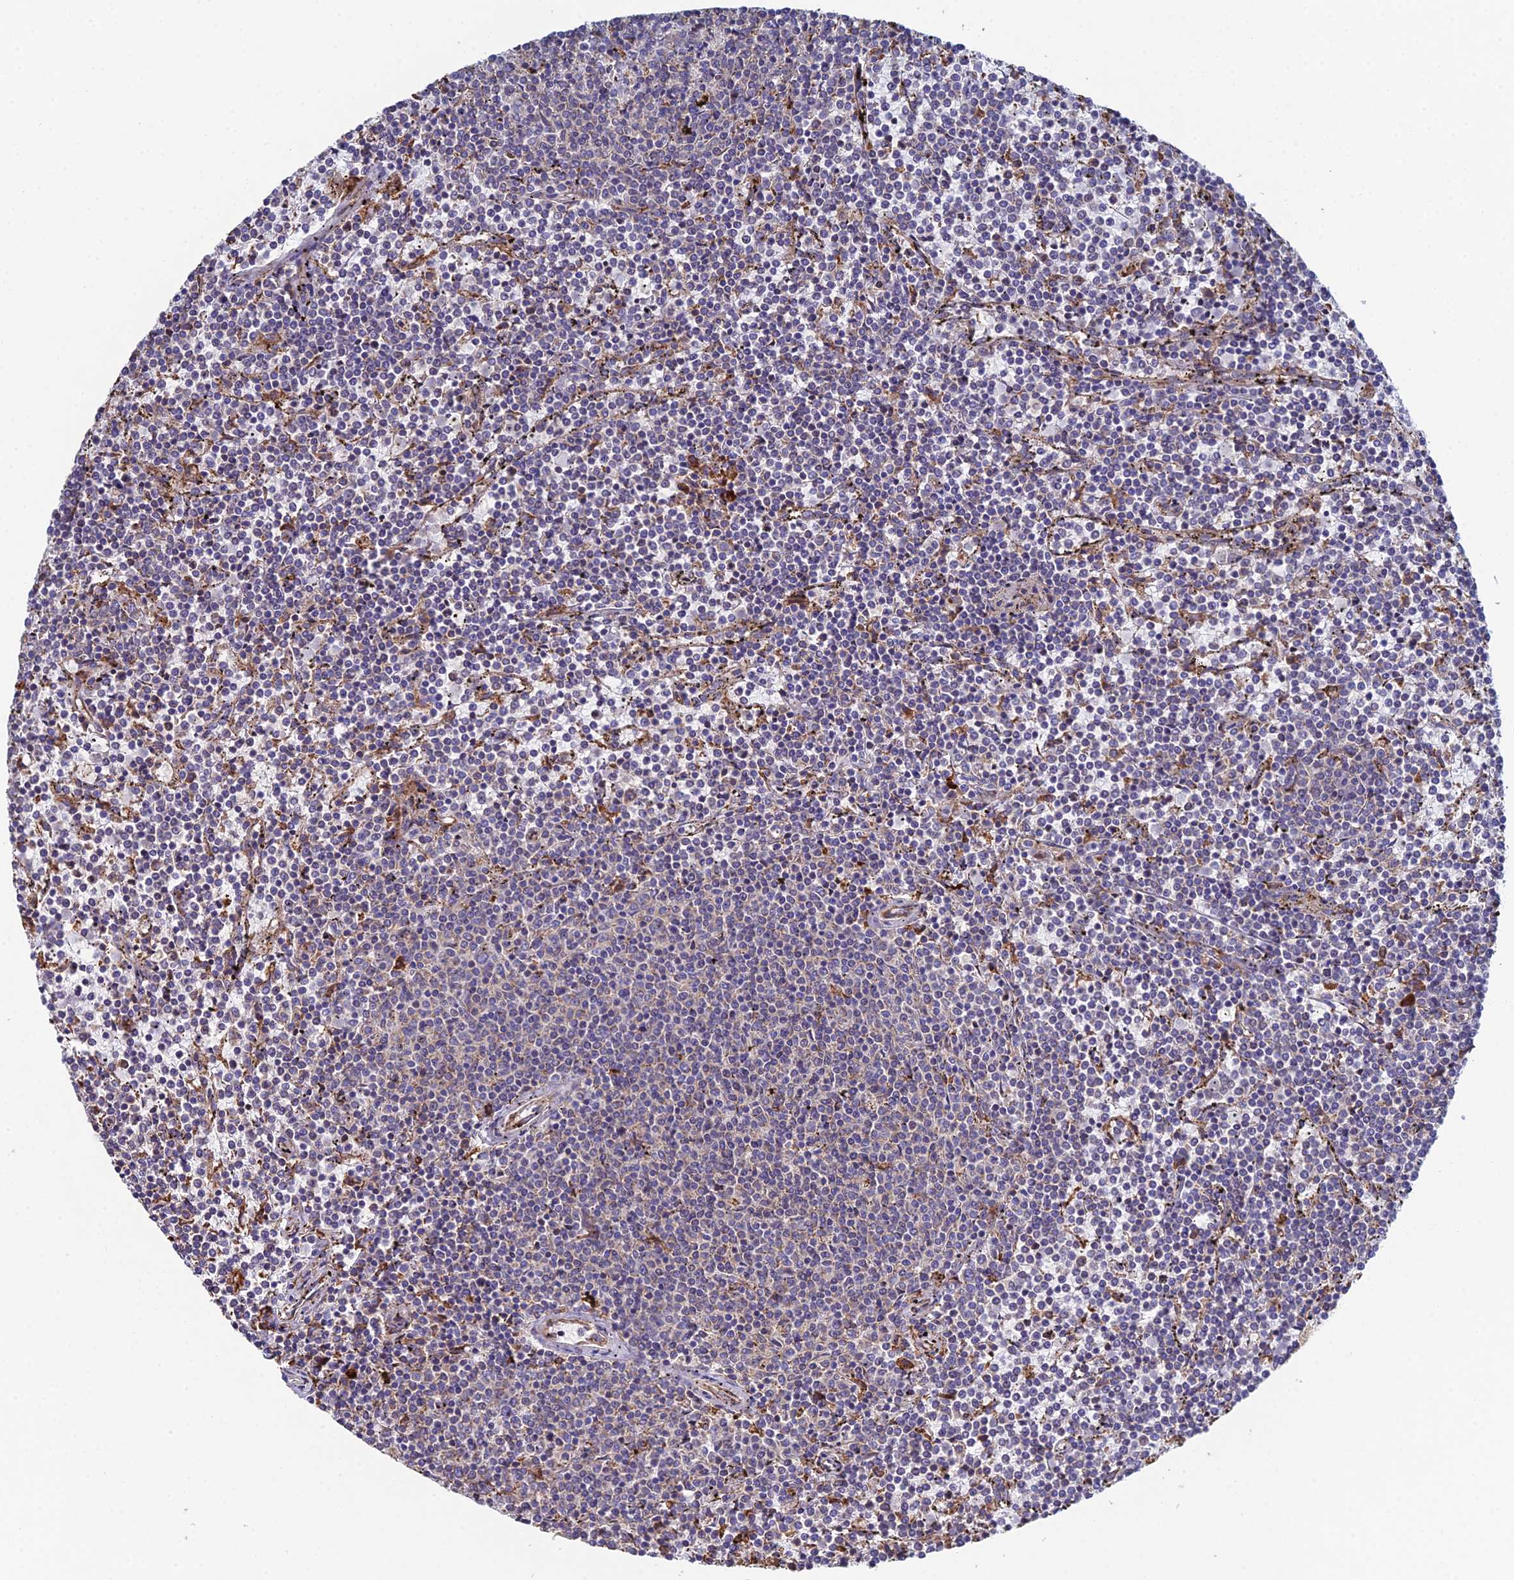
{"staining": {"intensity": "negative", "quantity": "none", "location": "none"}, "tissue": "lymphoma", "cell_type": "Tumor cells", "image_type": "cancer", "snomed": [{"axis": "morphology", "description": "Malignant lymphoma, non-Hodgkin's type, Low grade"}, {"axis": "topography", "description": "Spleen"}], "caption": "This is an immunohistochemistry (IHC) image of low-grade malignant lymphoma, non-Hodgkin's type. There is no expression in tumor cells.", "gene": "CLCN3", "patient": {"sex": "female", "age": 50}}